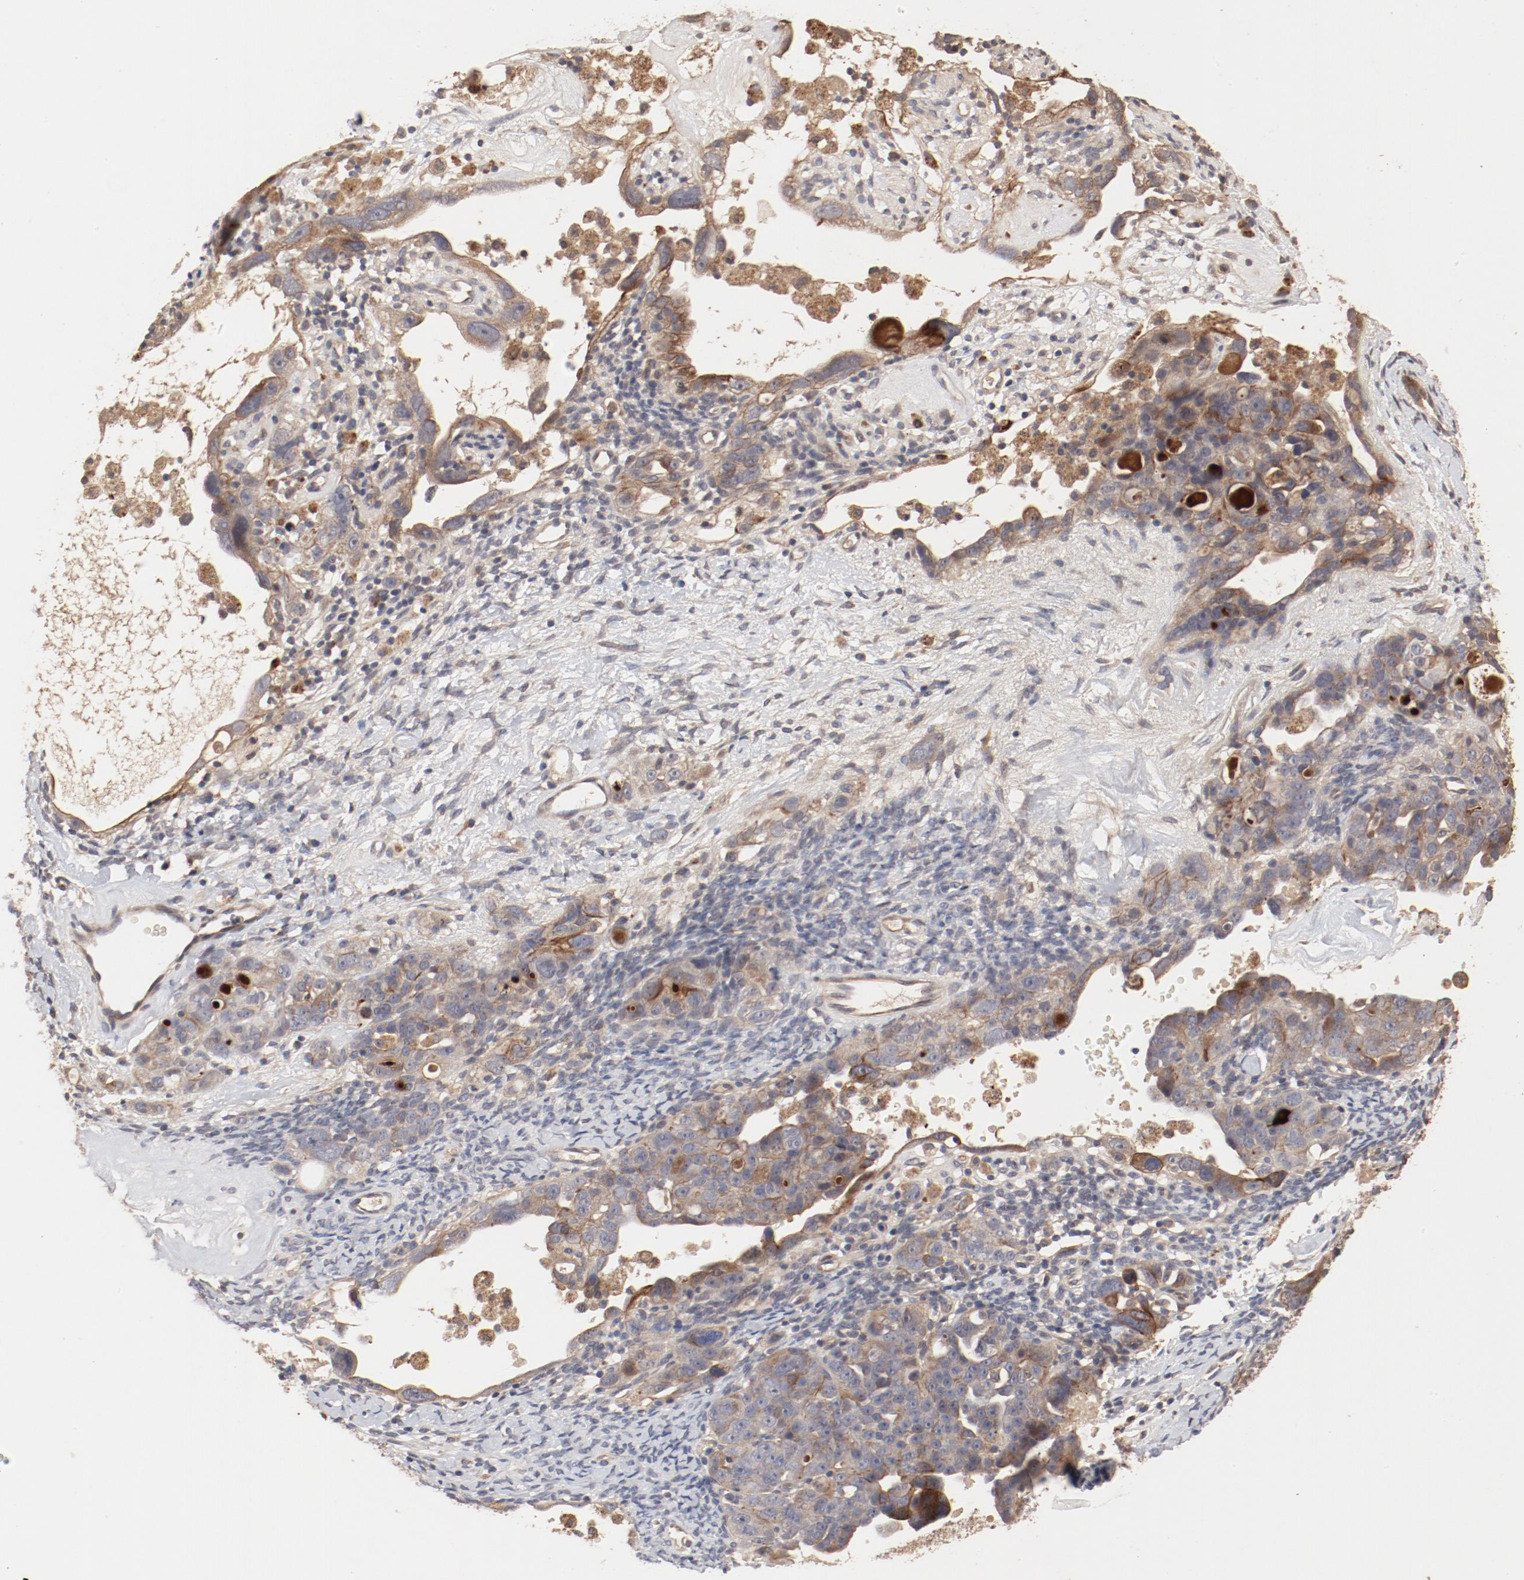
{"staining": {"intensity": "moderate", "quantity": ">75%", "location": "cytoplasmic/membranous"}, "tissue": "ovarian cancer", "cell_type": "Tumor cells", "image_type": "cancer", "snomed": [{"axis": "morphology", "description": "Cystadenocarcinoma, serous, NOS"}, {"axis": "topography", "description": "Ovary"}], "caption": "IHC image of human ovarian cancer stained for a protein (brown), which shows medium levels of moderate cytoplasmic/membranous expression in about >75% of tumor cells.", "gene": "IL3RA", "patient": {"sex": "female", "age": 66}}